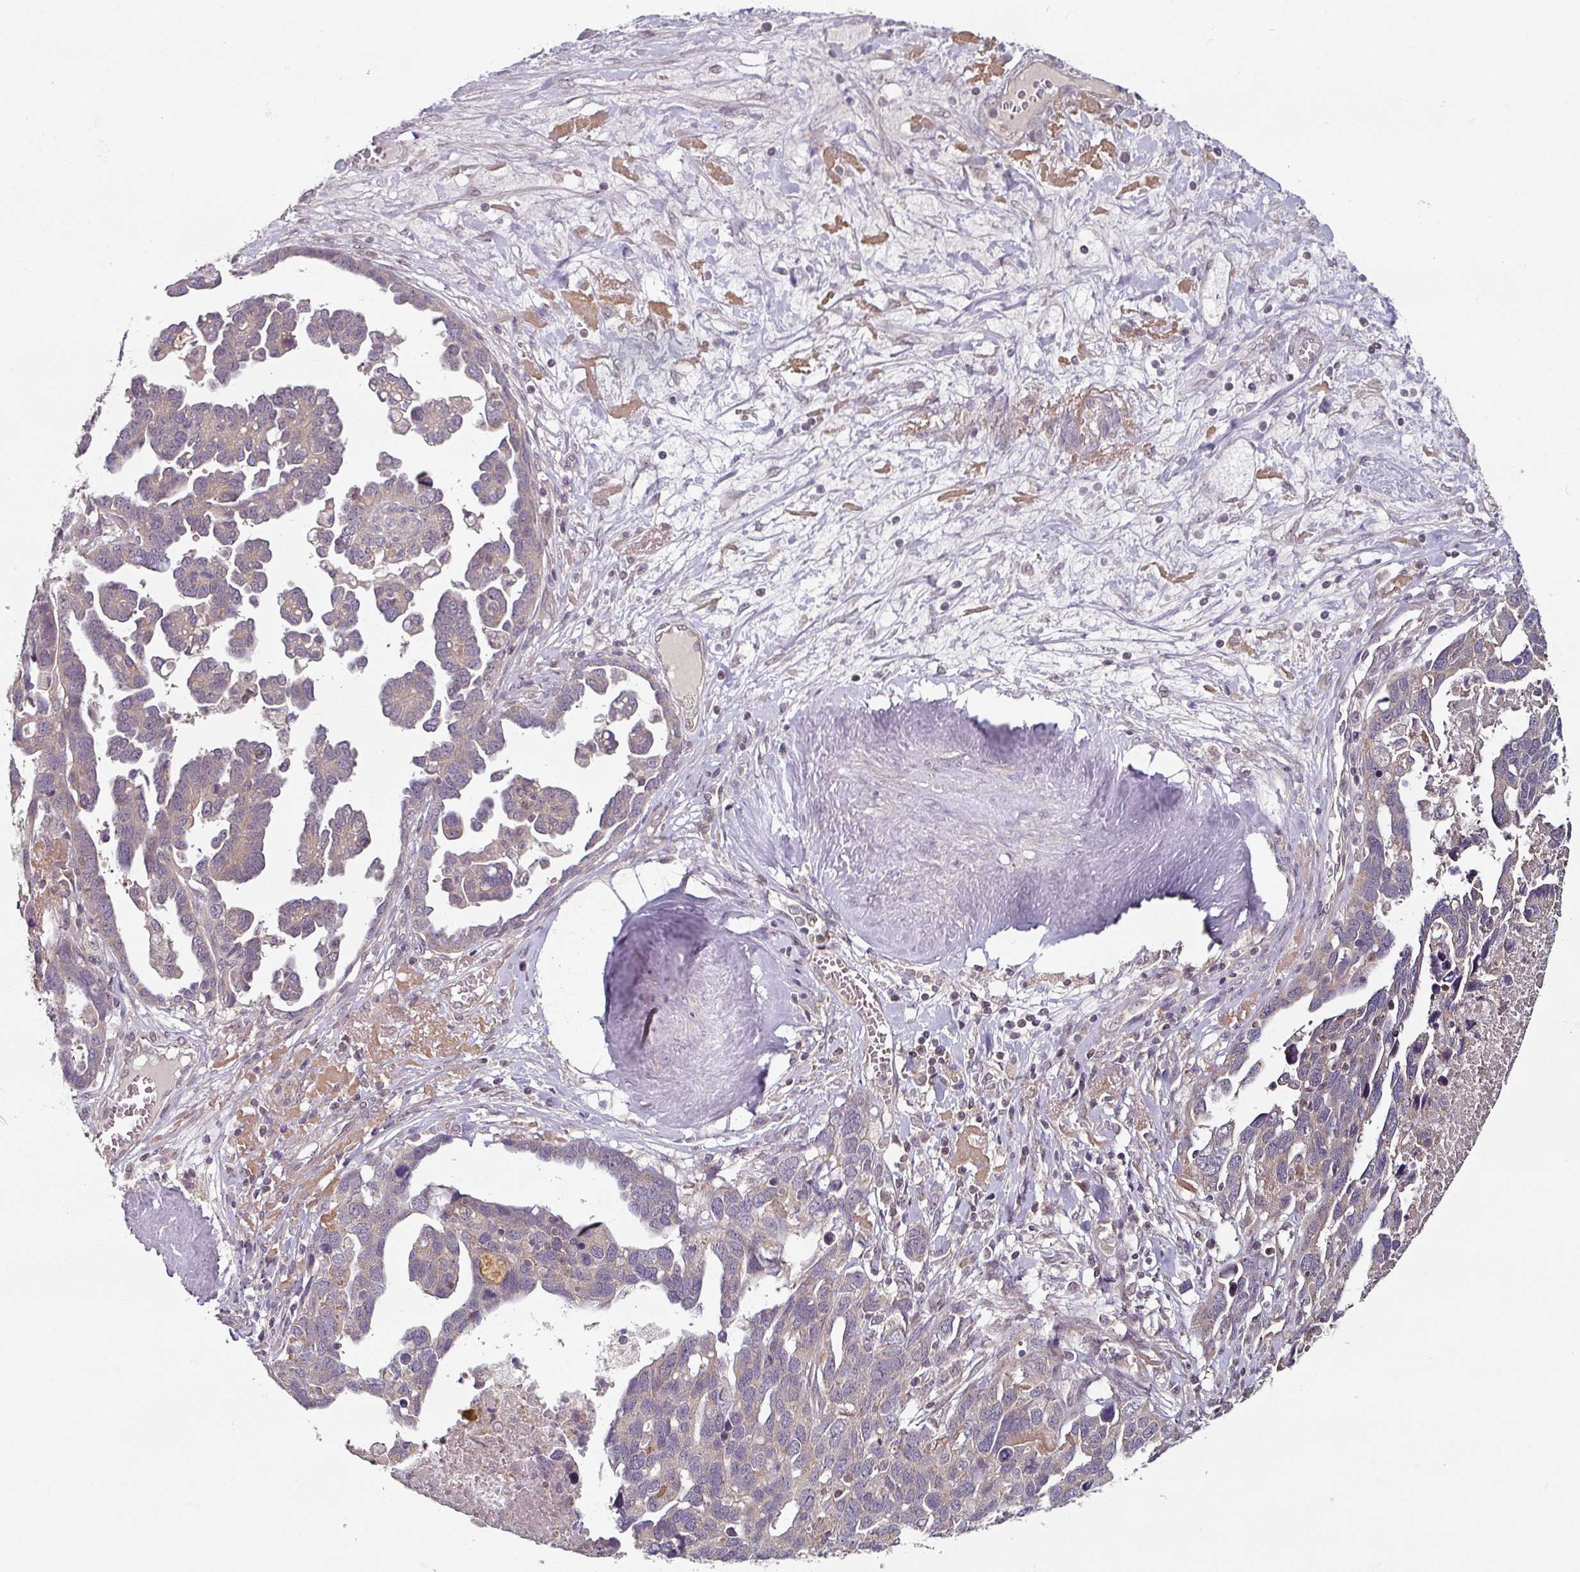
{"staining": {"intensity": "weak", "quantity": "<25%", "location": "cytoplasmic/membranous"}, "tissue": "ovarian cancer", "cell_type": "Tumor cells", "image_type": "cancer", "snomed": [{"axis": "morphology", "description": "Cystadenocarcinoma, serous, NOS"}, {"axis": "topography", "description": "Ovary"}], "caption": "A high-resolution micrograph shows IHC staining of ovarian cancer, which displays no significant positivity in tumor cells.", "gene": "MAP2K2", "patient": {"sex": "female", "age": 54}}